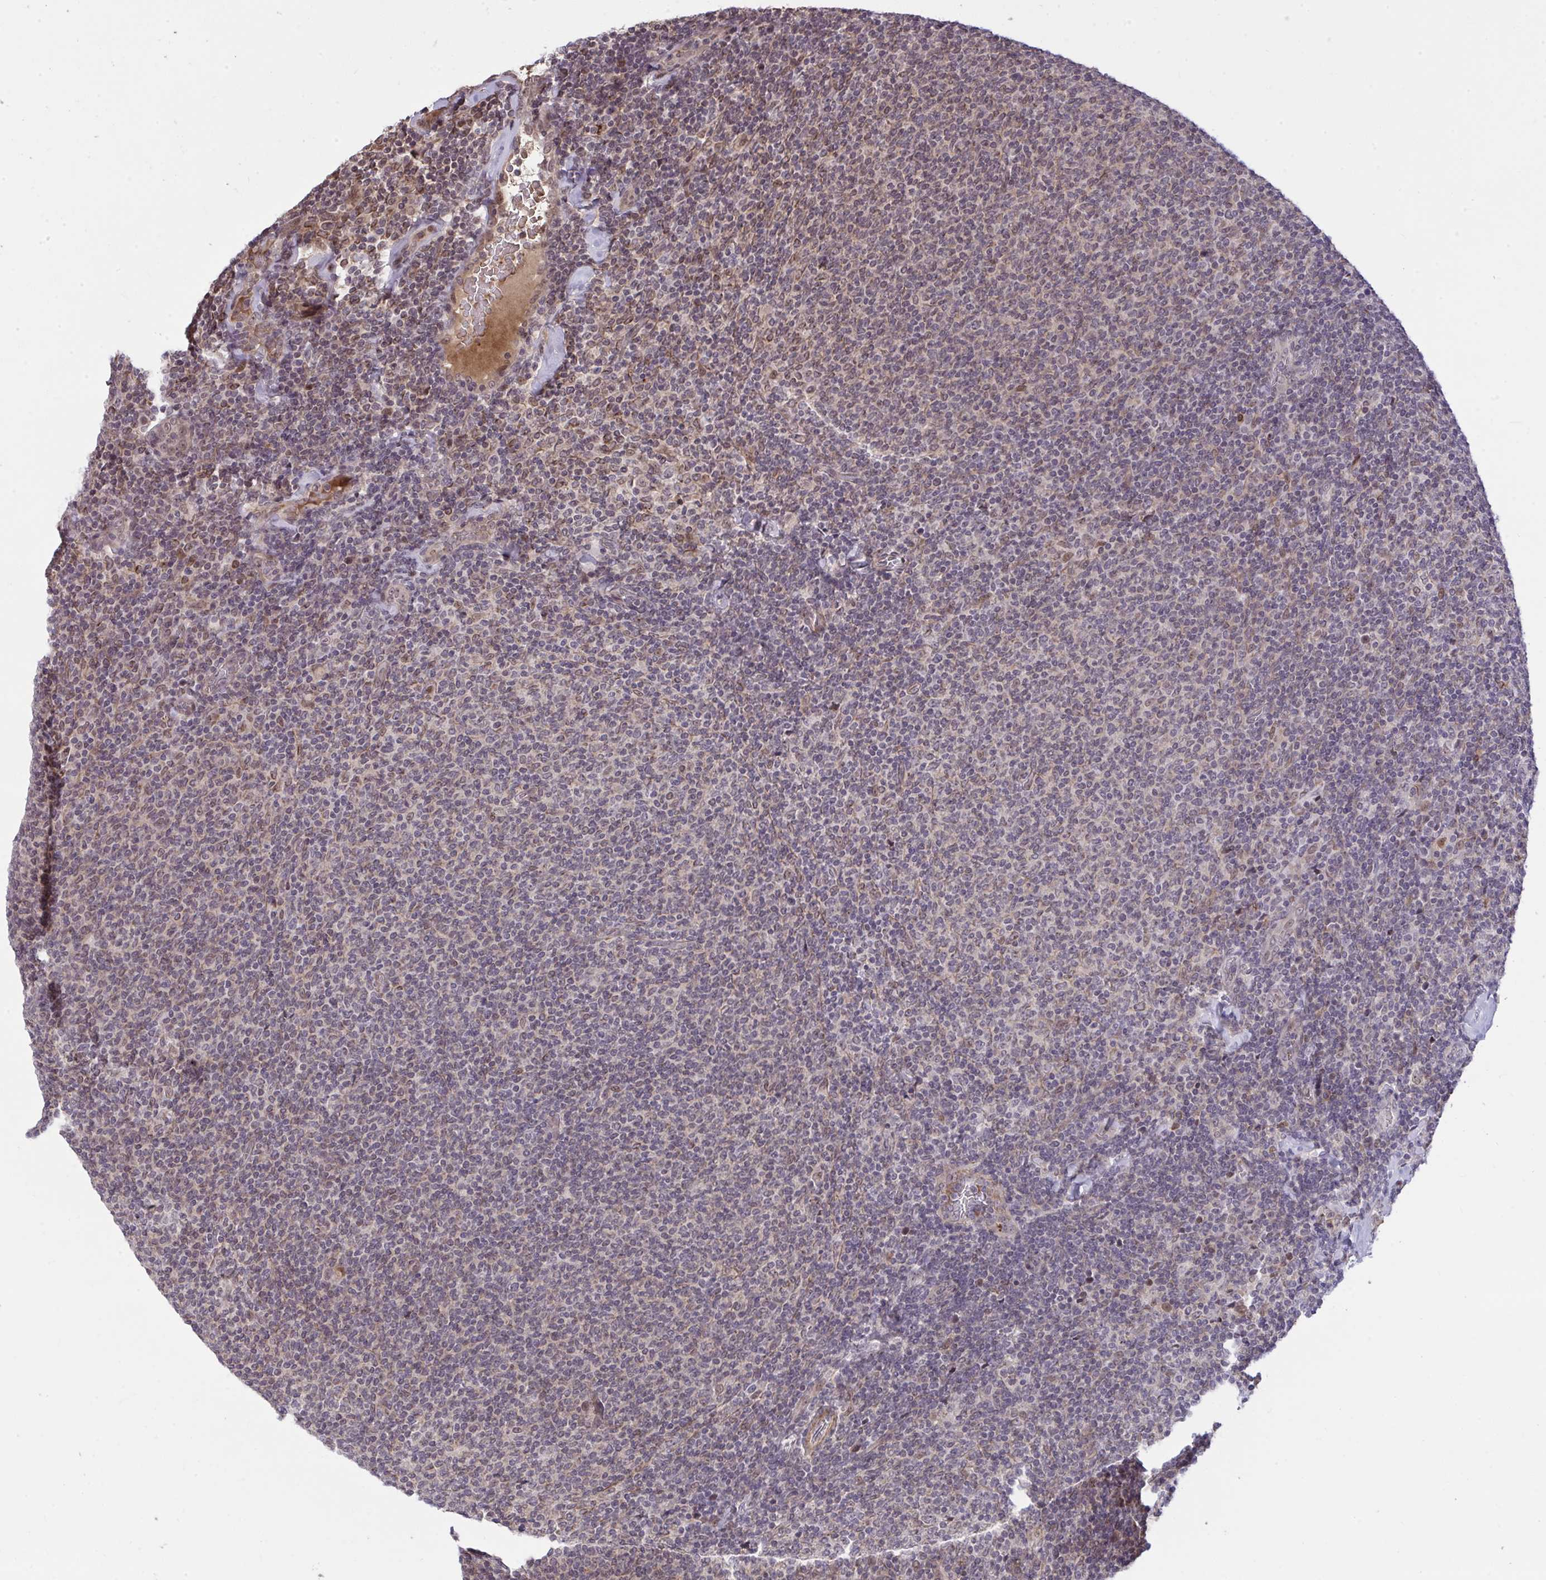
{"staining": {"intensity": "moderate", "quantity": "25%-75%", "location": "nuclear"}, "tissue": "lymphoma", "cell_type": "Tumor cells", "image_type": "cancer", "snomed": [{"axis": "morphology", "description": "Malignant lymphoma, non-Hodgkin's type, Low grade"}, {"axis": "topography", "description": "Lymph node"}], "caption": "Immunohistochemistry (DAB) staining of human malignant lymphoma, non-Hodgkin's type (low-grade) reveals moderate nuclear protein staining in about 25%-75% of tumor cells.", "gene": "ZSCAN9", "patient": {"sex": "male", "age": 52}}